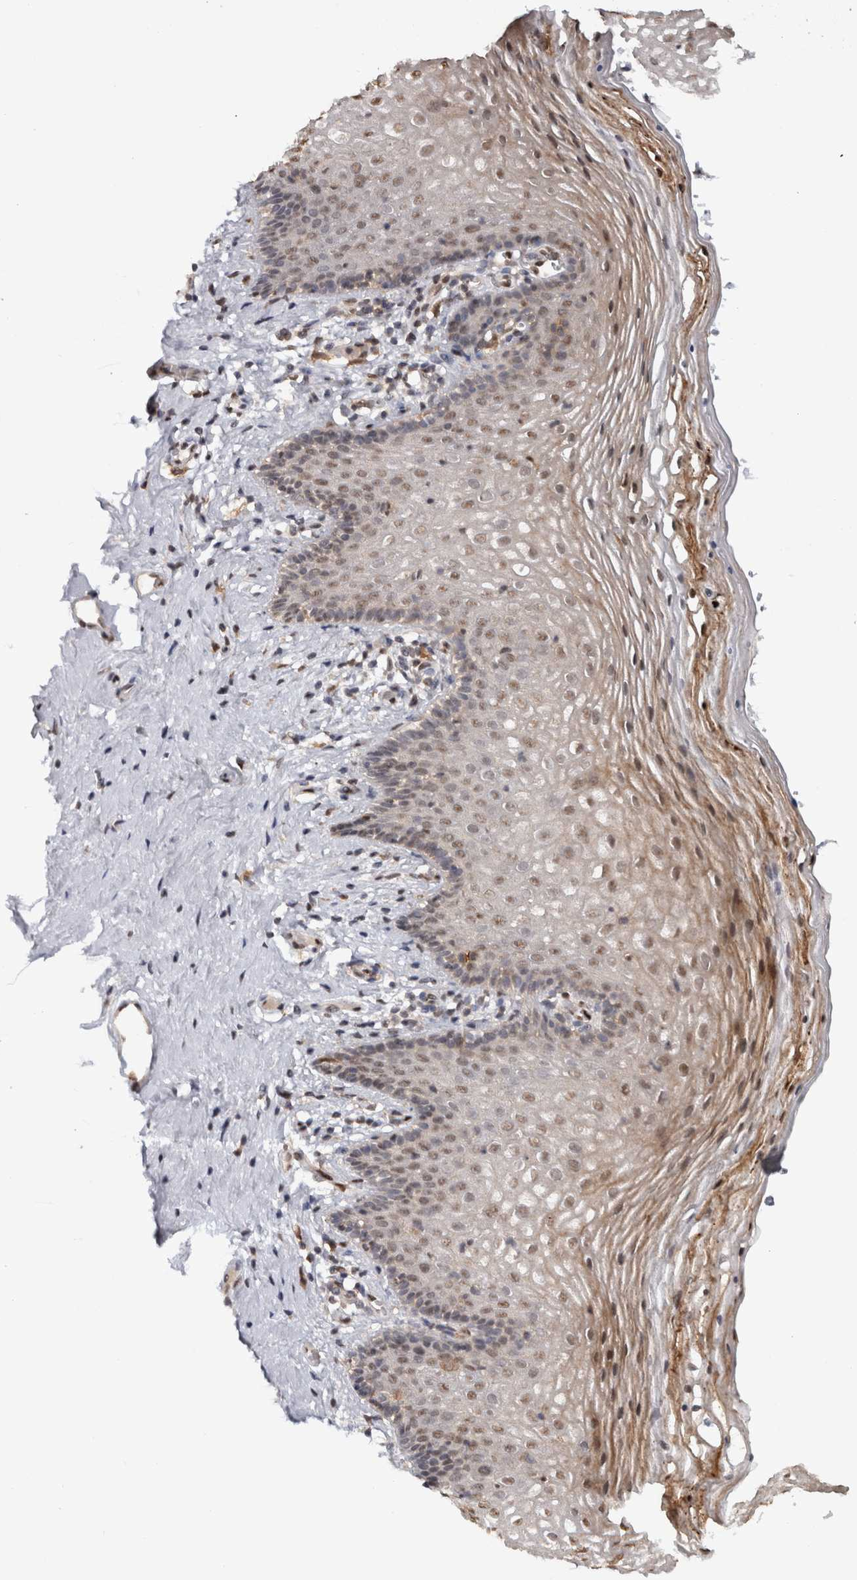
{"staining": {"intensity": "moderate", "quantity": ">75%", "location": "cytoplasmic/membranous,nuclear"}, "tissue": "vagina", "cell_type": "Squamous epithelial cells", "image_type": "normal", "snomed": [{"axis": "morphology", "description": "Normal tissue, NOS"}, {"axis": "topography", "description": "Vagina"}], "caption": "An IHC histopathology image of normal tissue is shown. Protein staining in brown labels moderate cytoplasmic/membranous,nuclear positivity in vagina within squamous epithelial cells.", "gene": "RPS6KA2", "patient": {"sex": "female", "age": 32}}